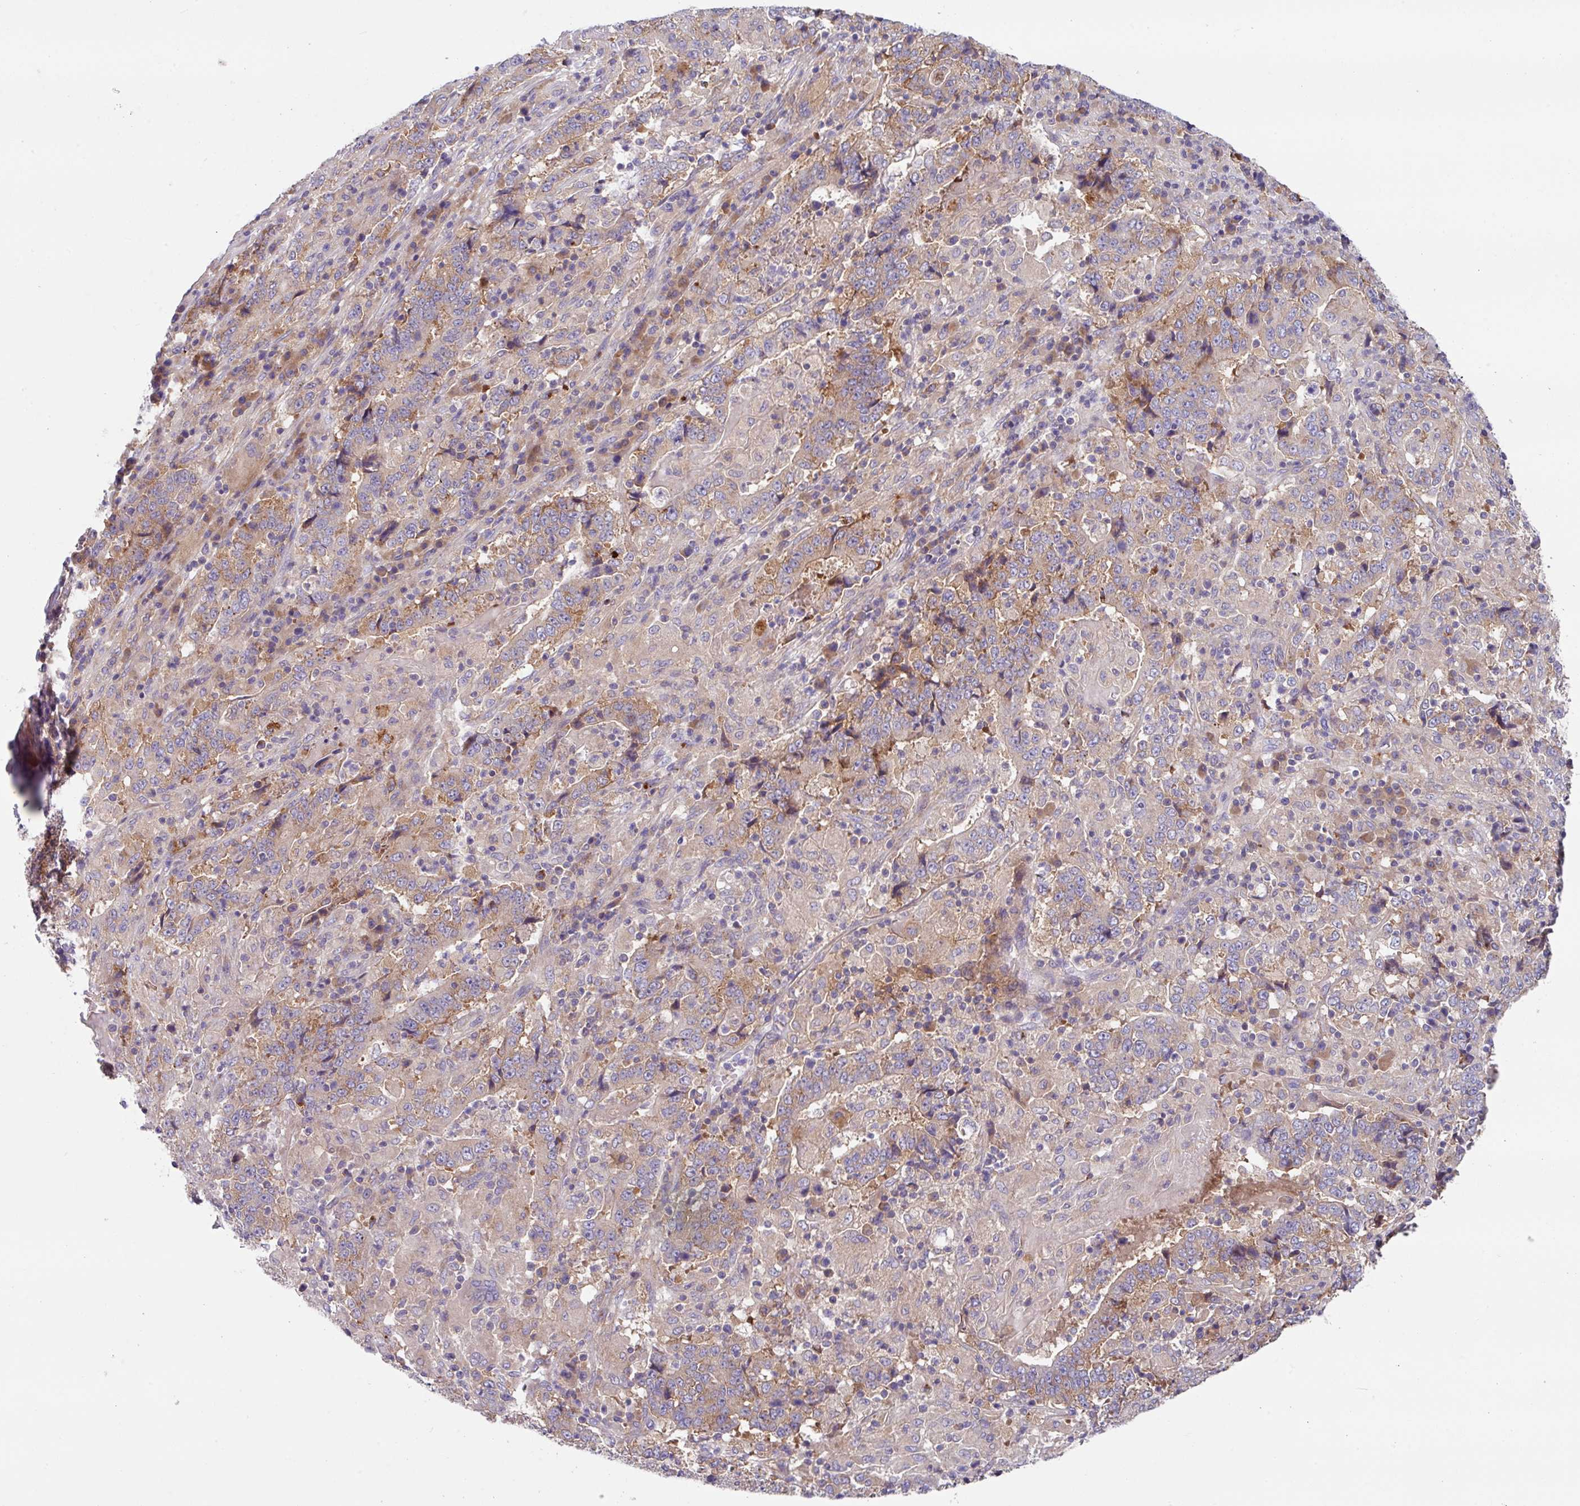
{"staining": {"intensity": "moderate", "quantity": "<25%", "location": "cytoplasmic/membranous"}, "tissue": "stomach cancer", "cell_type": "Tumor cells", "image_type": "cancer", "snomed": [{"axis": "morphology", "description": "Normal tissue, NOS"}, {"axis": "morphology", "description": "Adenocarcinoma, NOS"}, {"axis": "topography", "description": "Stomach, upper"}, {"axis": "topography", "description": "Stomach"}], "caption": "This histopathology image demonstrates IHC staining of human stomach adenocarcinoma, with low moderate cytoplasmic/membranous staining in about <25% of tumor cells.", "gene": "EIF4B", "patient": {"sex": "male", "age": 59}}